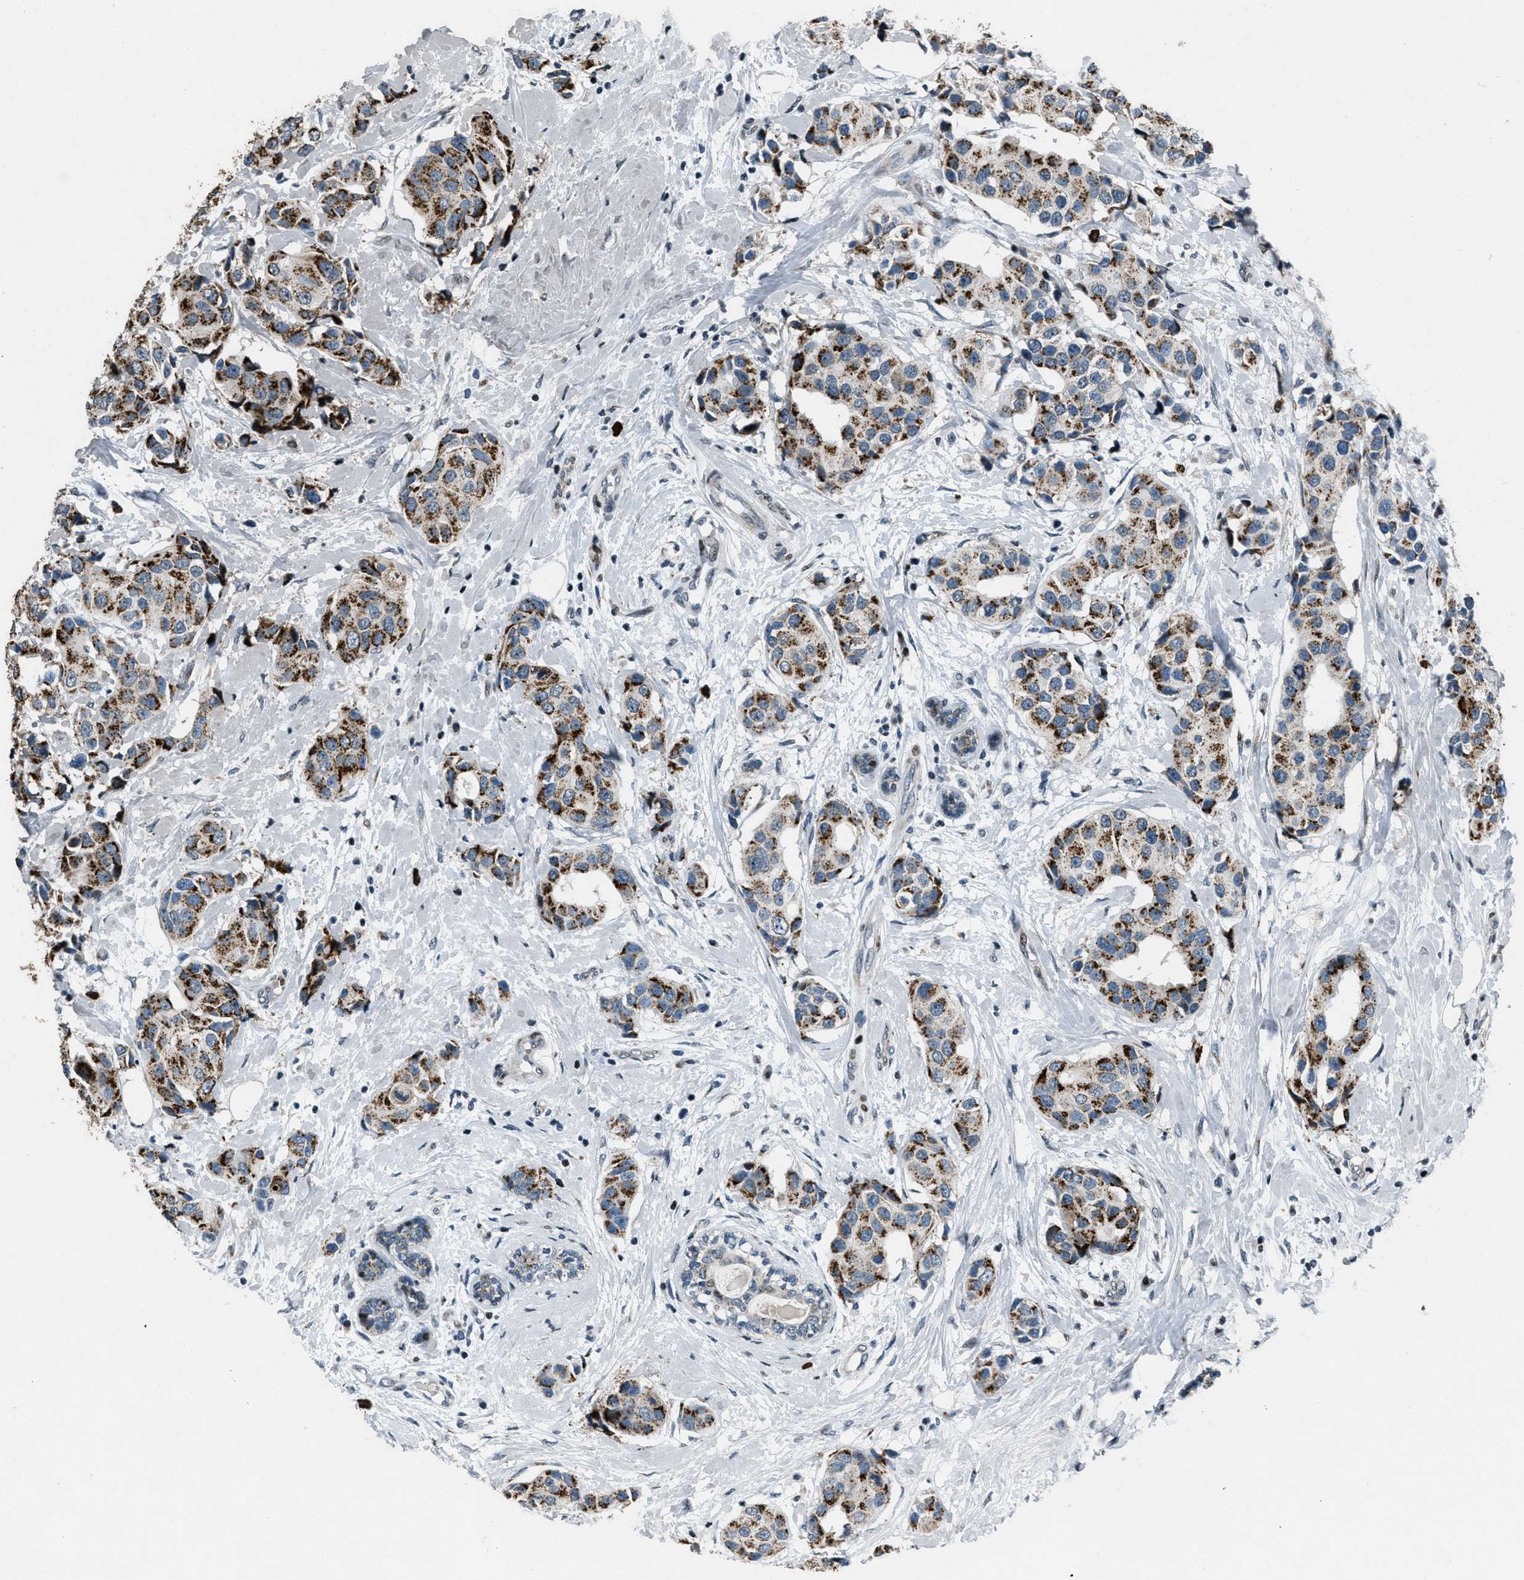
{"staining": {"intensity": "strong", "quantity": ">75%", "location": "cytoplasmic/membranous"}, "tissue": "breast cancer", "cell_type": "Tumor cells", "image_type": "cancer", "snomed": [{"axis": "morphology", "description": "Normal tissue, NOS"}, {"axis": "morphology", "description": "Duct carcinoma"}, {"axis": "topography", "description": "Breast"}], "caption": "There is high levels of strong cytoplasmic/membranous expression in tumor cells of breast cancer, as demonstrated by immunohistochemical staining (brown color).", "gene": "GPC6", "patient": {"sex": "female", "age": 39}}